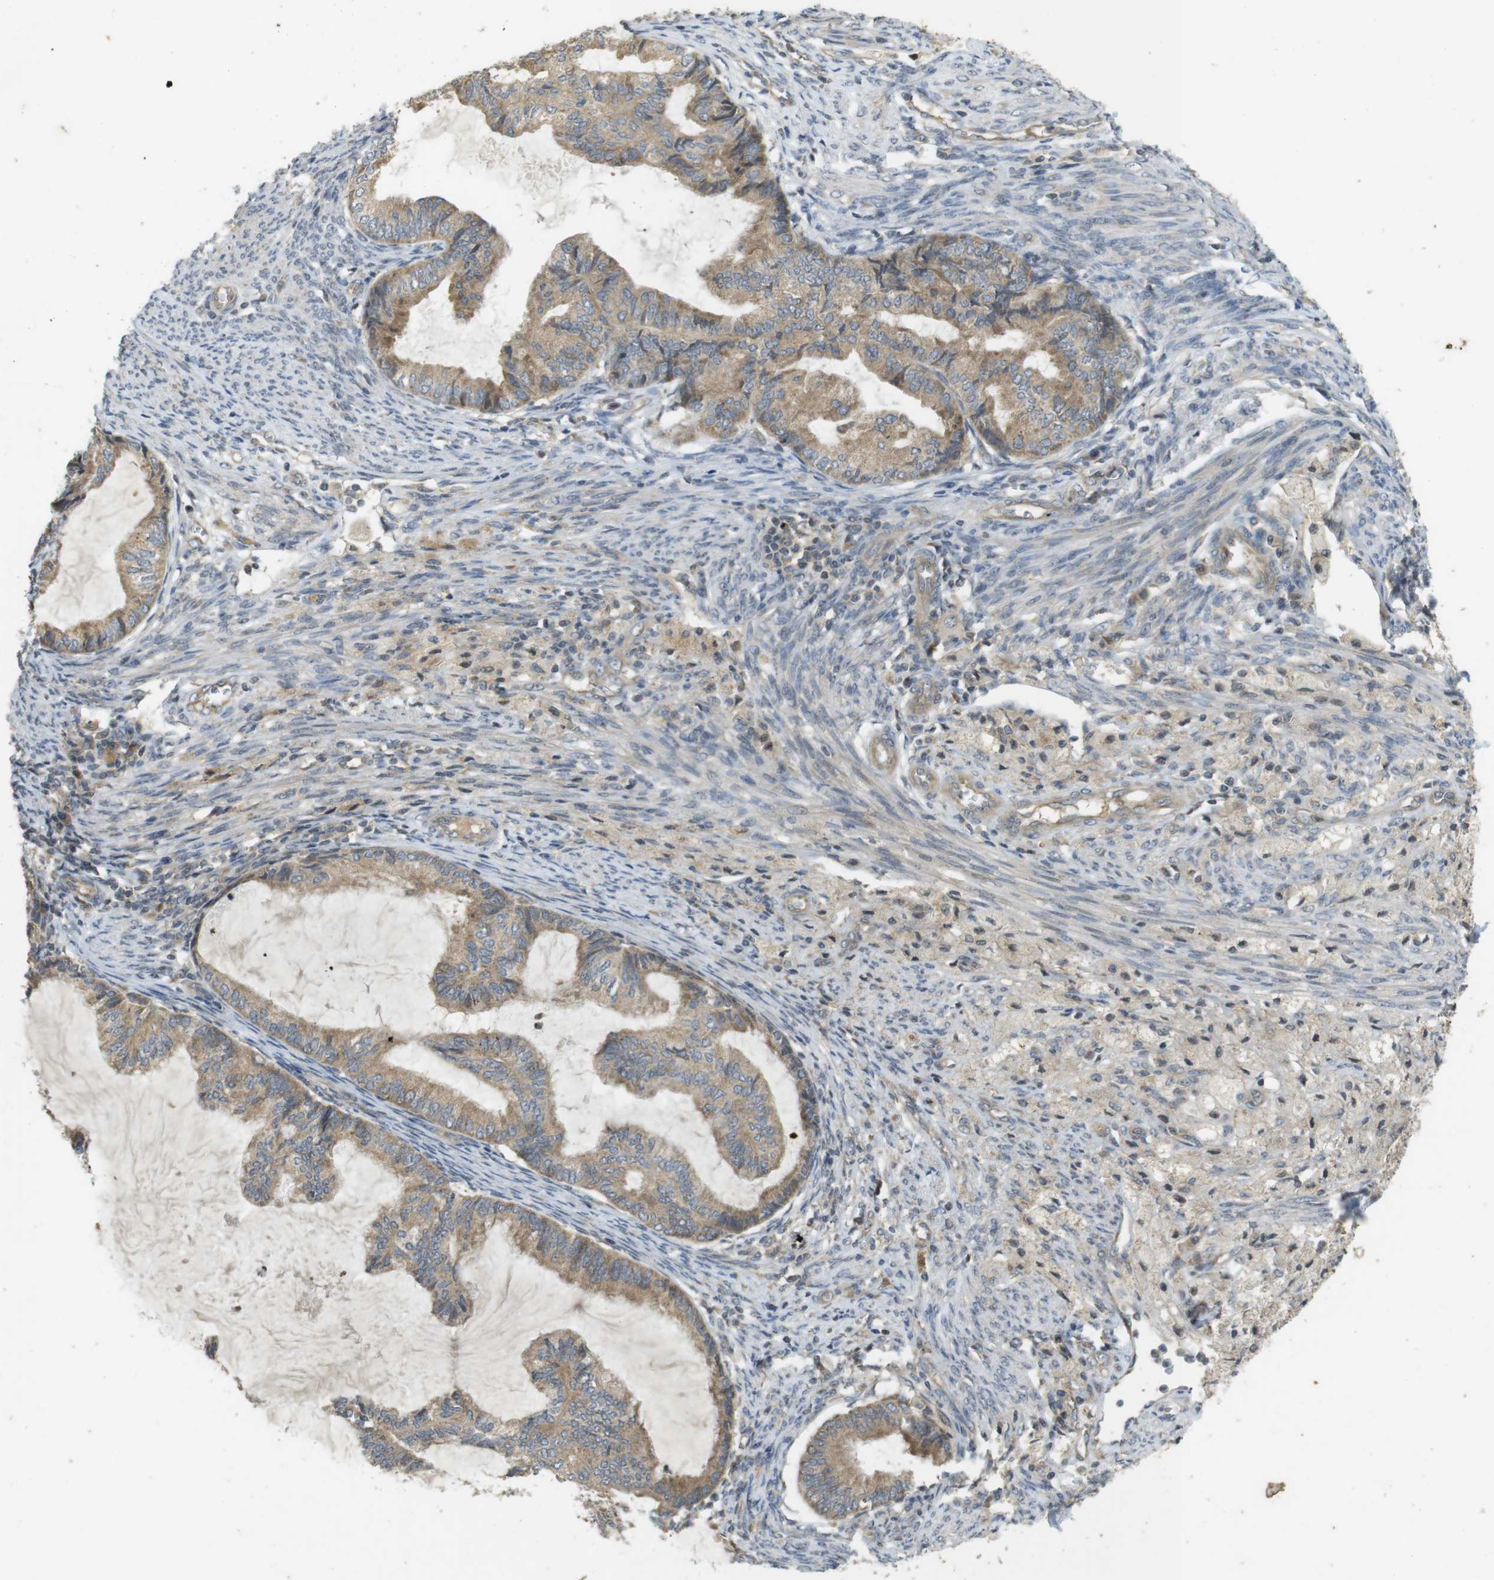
{"staining": {"intensity": "moderate", "quantity": ">75%", "location": "cytoplasmic/membranous"}, "tissue": "cervical cancer", "cell_type": "Tumor cells", "image_type": "cancer", "snomed": [{"axis": "morphology", "description": "Normal tissue, NOS"}, {"axis": "morphology", "description": "Adenocarcinoma, NOS"}, {"axis": "topography", "description": "Cervix"}, {"axis": "topography", "description": "Endometrium"}], "caption": "Protein staining exhibits moderate cytoplasmic/membranous expression in about >75% of tumor cells in cervical cancer (adenocarcinoma).", "gene": "CLTC", "patient": {"sex": "female", "age": 86}}